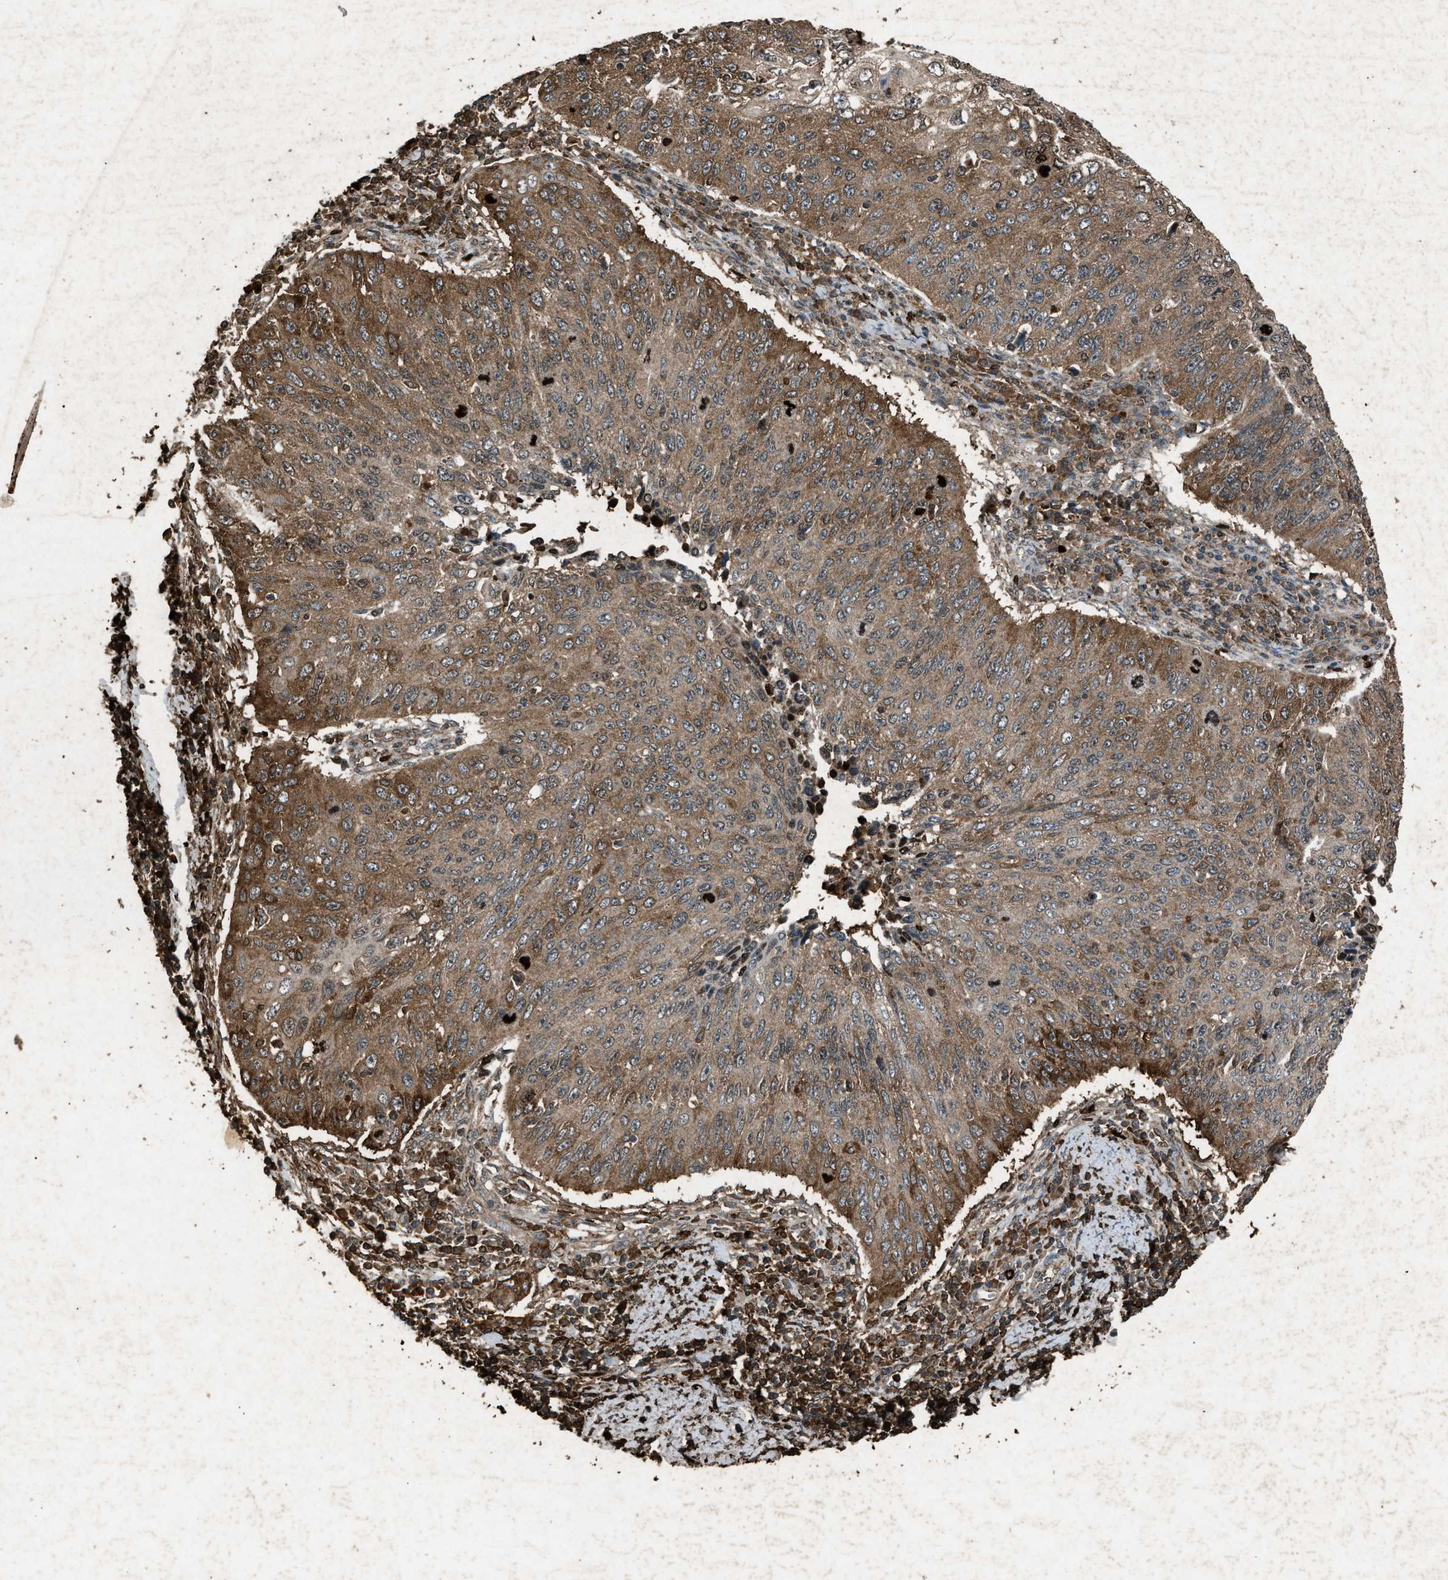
{"staining": {"intensity": "moderate", "quantity": ">75%", "location": "cytoplasmic/membranous"}, "tissue": "cervical cancer", "cell_type": "Tumor cells", "image_type": "cancer", "snomed": [{"axis": "morphology", "description": "Squamous cell carcinoma, NOS"}, {"axis": "topography", "description": "Cervix"}], "caption": "Immunohistochemistry (IHC) micrograph of human cervical cancer (squamous cell carcinoma) stained for a protein (brown), which displays medium levels of moderate cytoplasmic/membranous positivity in about >75% of tumor cells.", "gene": "PSMD1", "patient": {"sex": "female", "age": 53}}